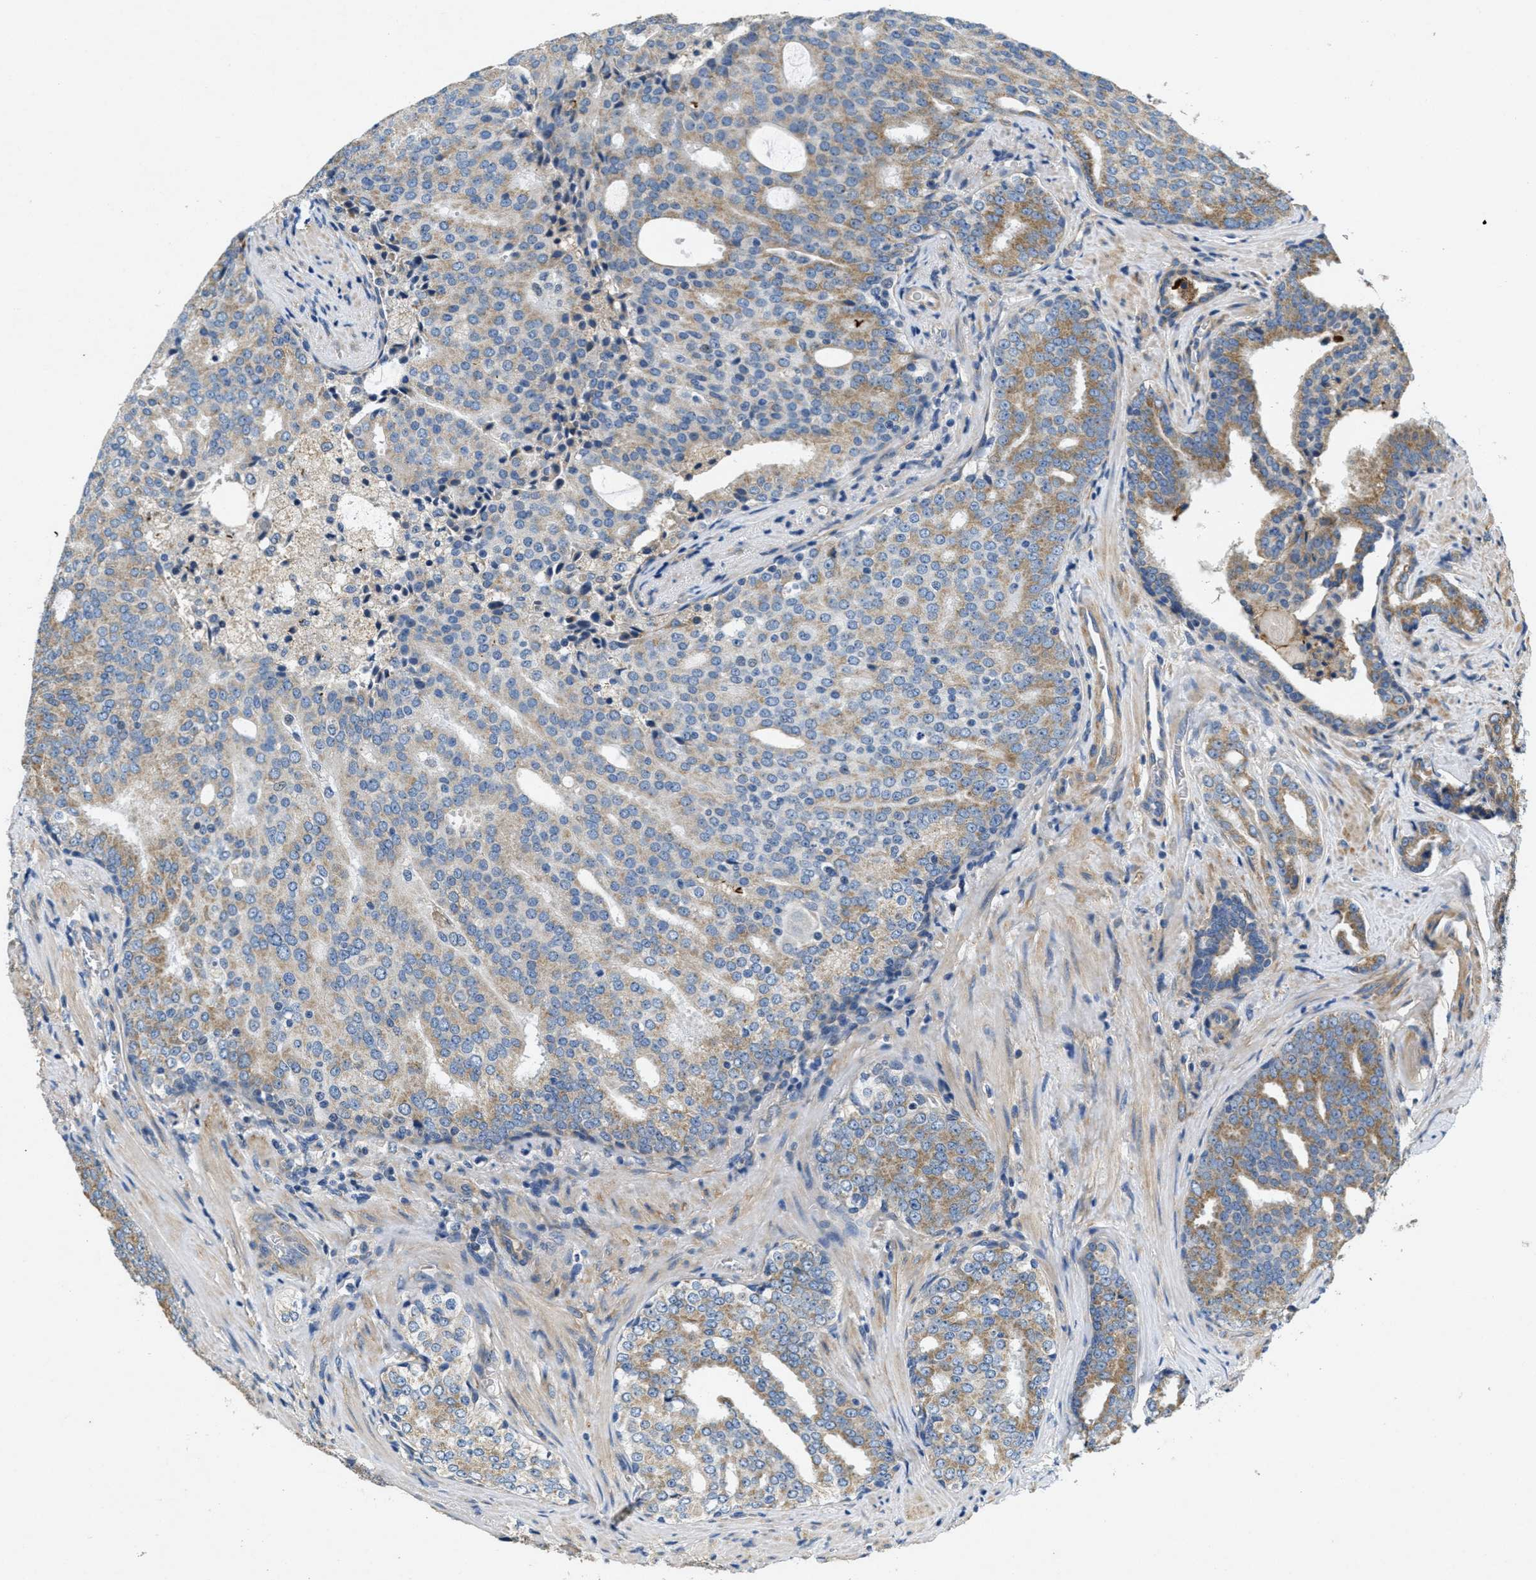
{"staining": {"intensity": "moderate", "quantity": "25%-75%", "location": "cytoplasmic/membranous"}, "tissue": "prostate cancer", "cell_type": "Tumor cells", "image_type": "cancer", "snomed": [{"axis": "morphology", "description": "Adenocarcinoma, High grade"}, {"axis": "topography", "description": "Prostate"}], "caption": "Brown immunohistochemical staining in adenocarcinoma (high-grade) (prostate) reveals moderate cytoplasmic/membranous staining in approximately 25%-75% of tumor cells.", "gene": "TOMM70", "patient": {"sex": "male", "age": 71}}